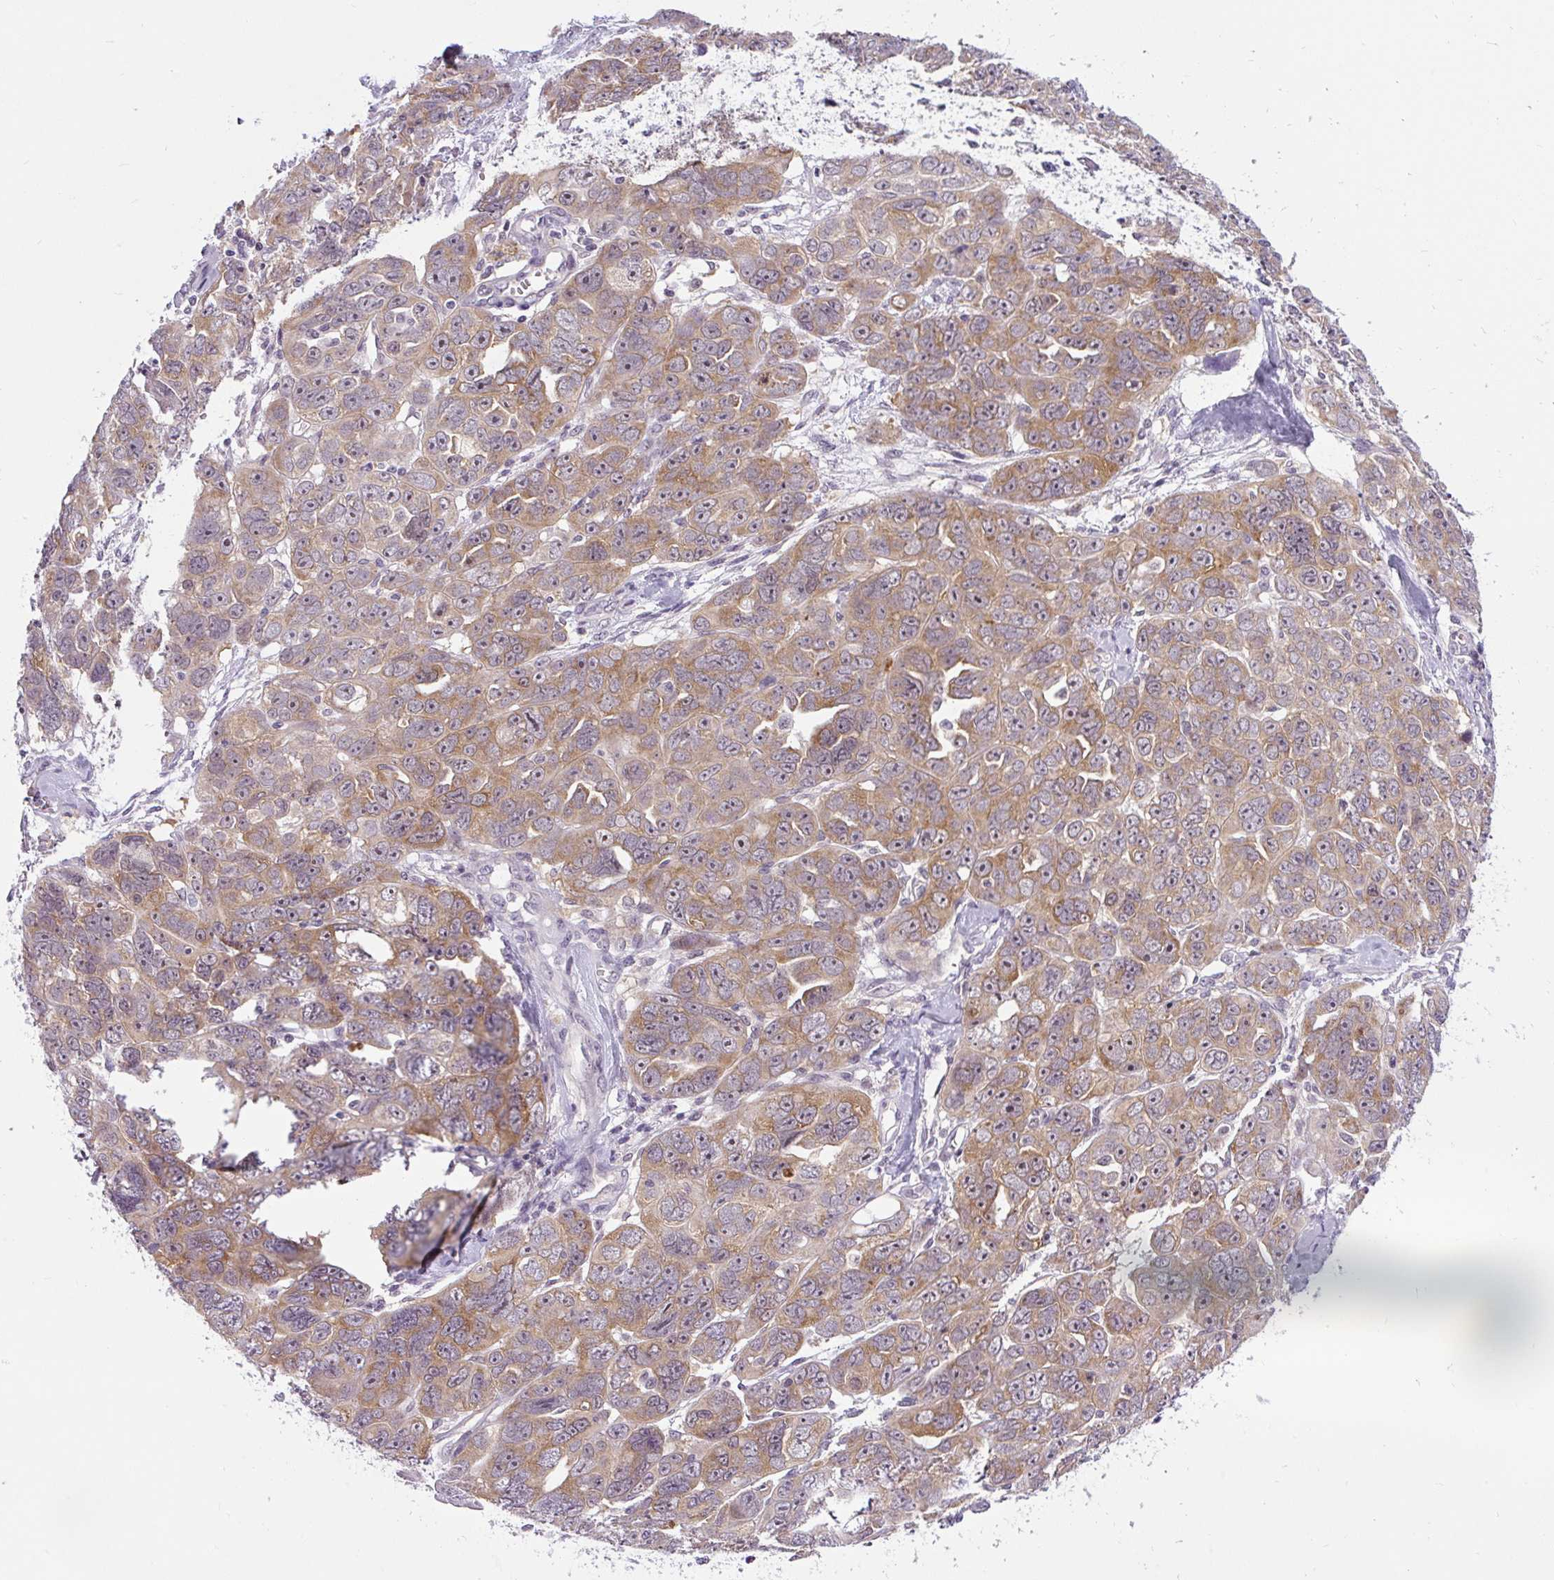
{"staining": {"intensity": "moderate", "quantity": ">75%", "location": "cytoplasmic/membranous"}, "tissue": "ovarian cancer", "cell_type": "Tumor cells", "image_type": "cancer", "snomed": [{"axis": "morphology", "description": "Cystadenocarcinoma, serous, NOS"}, {"axis": "topography", "description": "Ovary"}], "caption": "Ovarian cancer (serous cystadenocarcinoma) stained with a brown dye shows moderate cytoplasmic/membranous positive positivity in about >75% of tumor cells.", "gene": "FAM117B", "patient": {"sex": "female", "age": 63}}